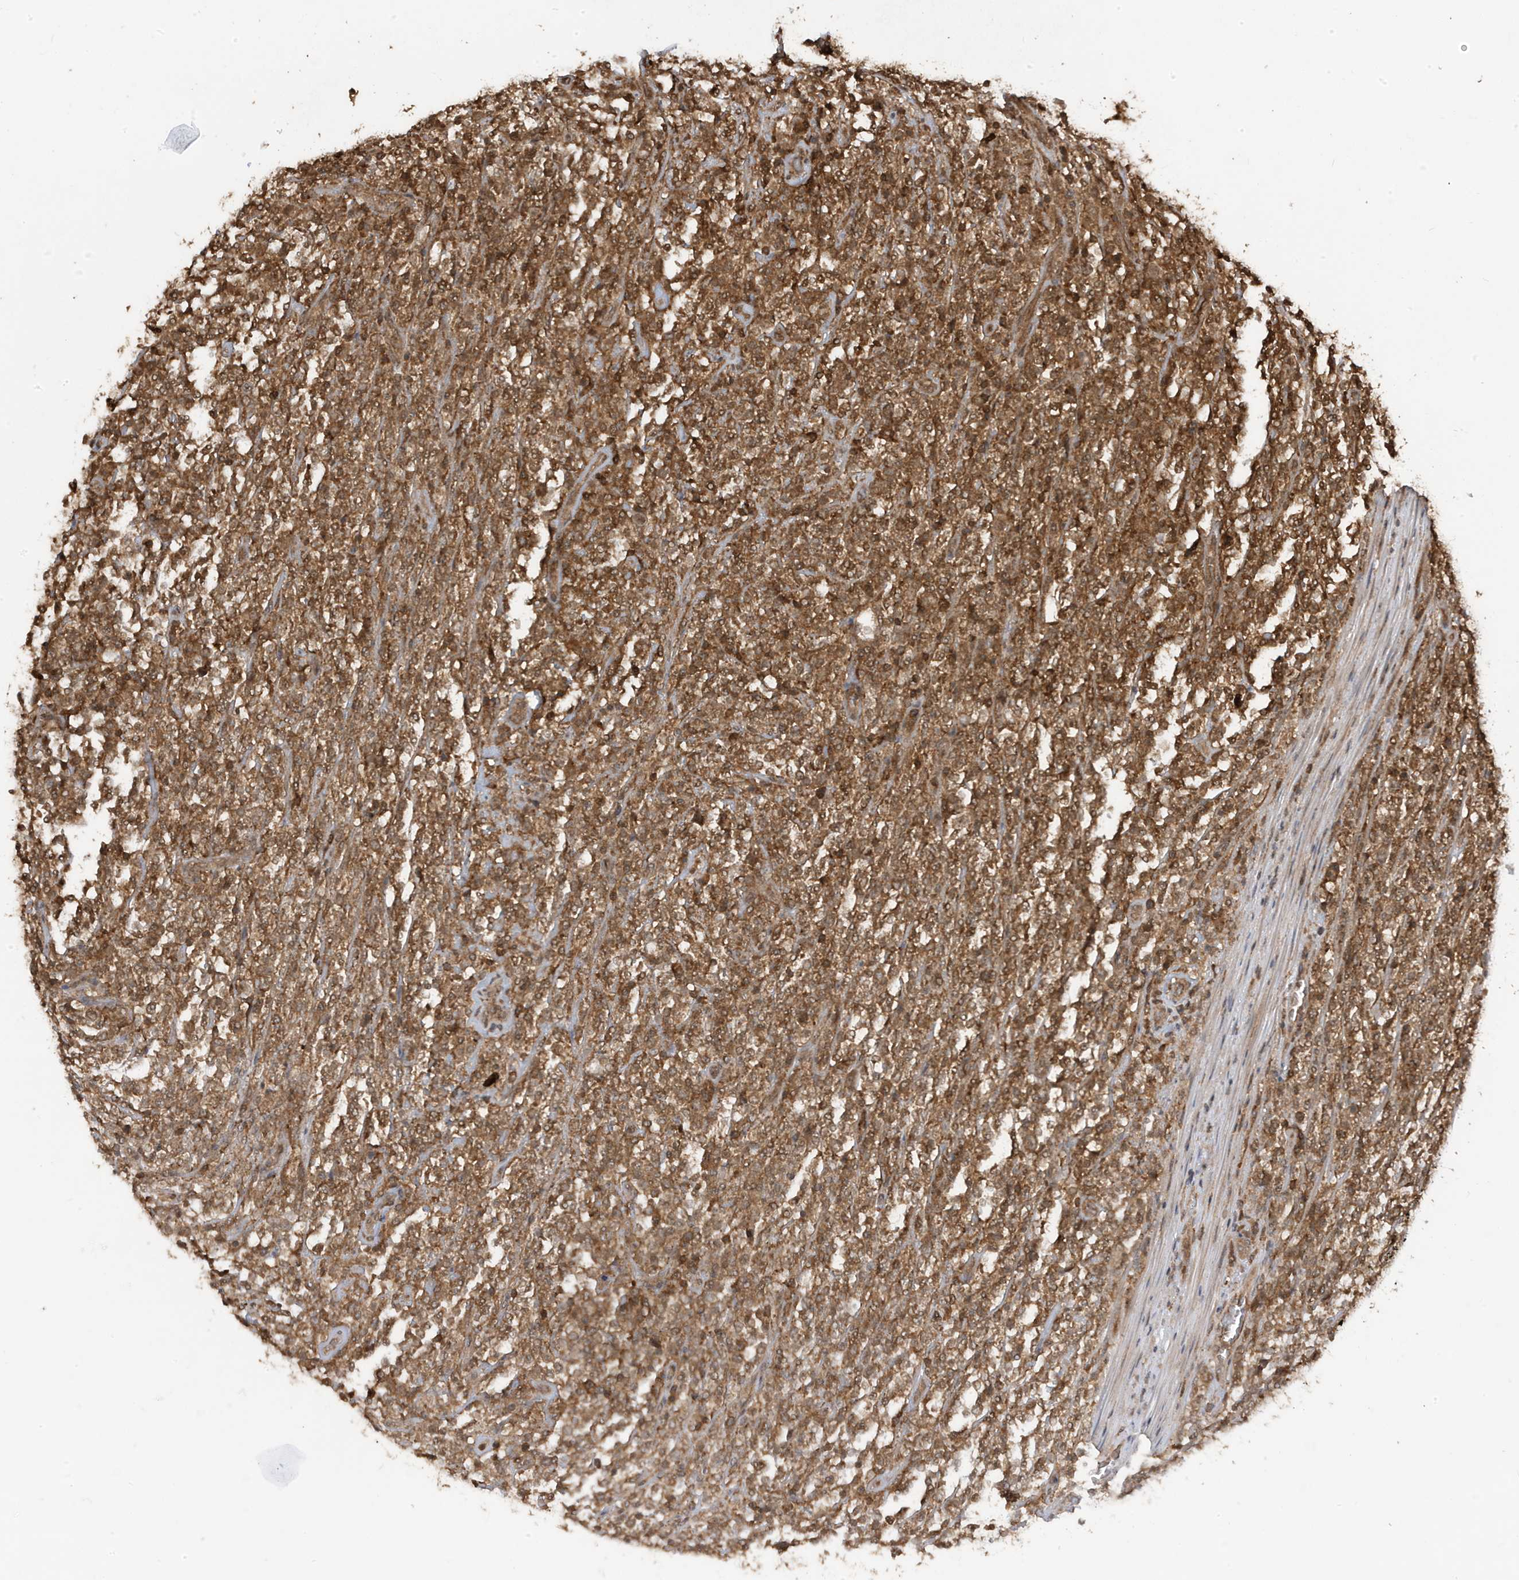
{"staining": {"intensity": "moderate", "quantity": ">75%", "location": "cytoplasmic/membranous"}, "tissue": "lymphoma", "cell_type": "Tumor cells", "image_type": "cancer", "snomed": [{"axis": "morphology", "description": "Malignant lymphoma, non-Hodgkin's type, High grade"}, {"axis": "topography", "description": "Soft tissue"}], "caption": "The histopathology image demonstrates immunohistochemical staining of lymphoma. There is moderate cytoplasmic/membranous staining is seen in approximately >75% of tumor cells.", "gene": "ASAP1", "patient": {"sex": "male", "age": 18}}